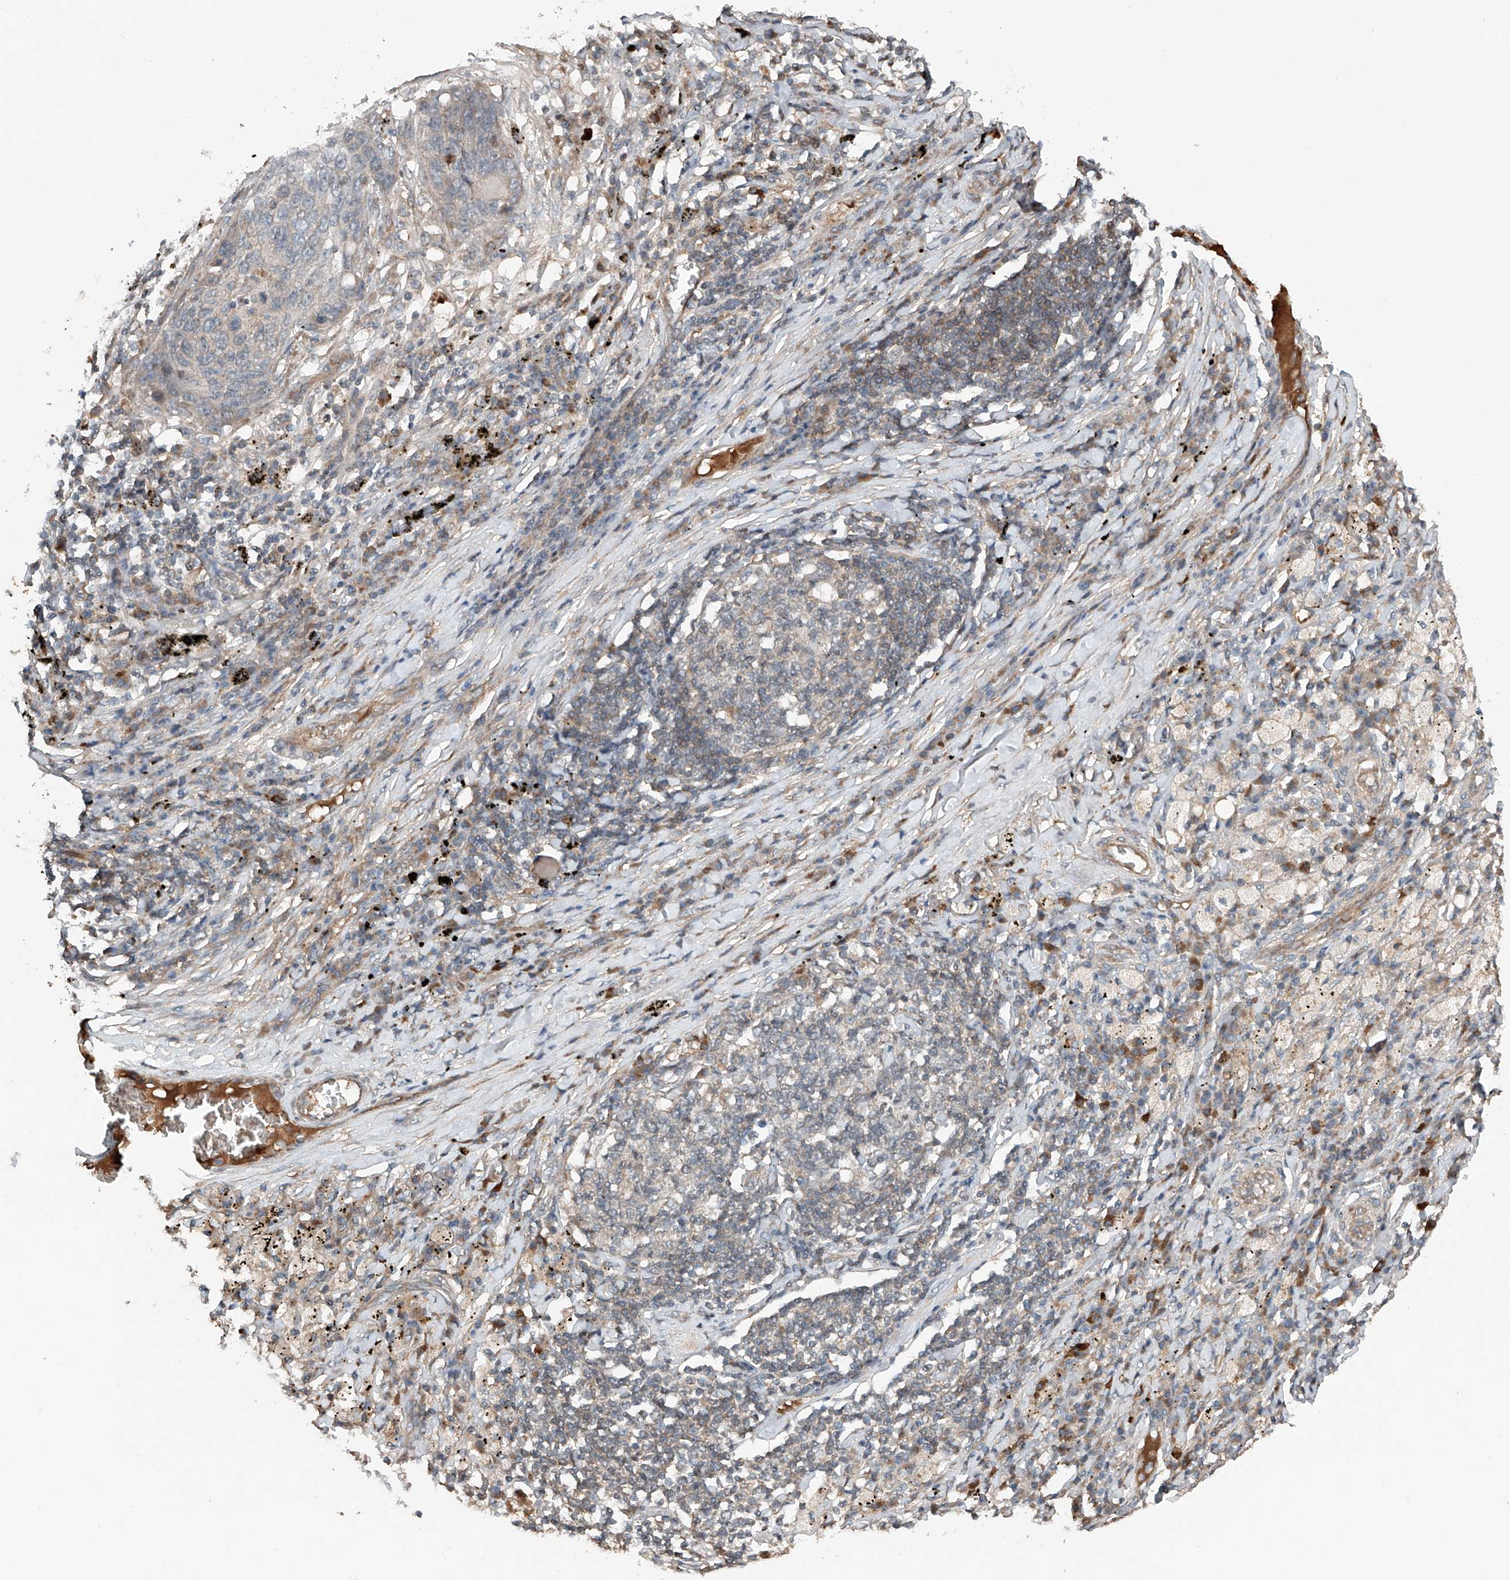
{"staining": {"intensity": "weak", "quantity": "<25%", "location": "cytoplasmic/membranous"}, "tissue": "lung cancer", "cell_type": "Tumor cells", "image_type": "cancer", "snomed": [{"axis": "morphology", "description": "Squamous cell carcinoma, NOS"}, {"axis": "topography", "description": "Lung"}], "caption": "High power microscopy image of an immunohistochemistry (IHC) histopathology image of squamous cell carcinoma (lung), revealing no significant staining in tumor cells.", "gene": "ADAM23", "patient": {"sex": "female", "age": 63}}